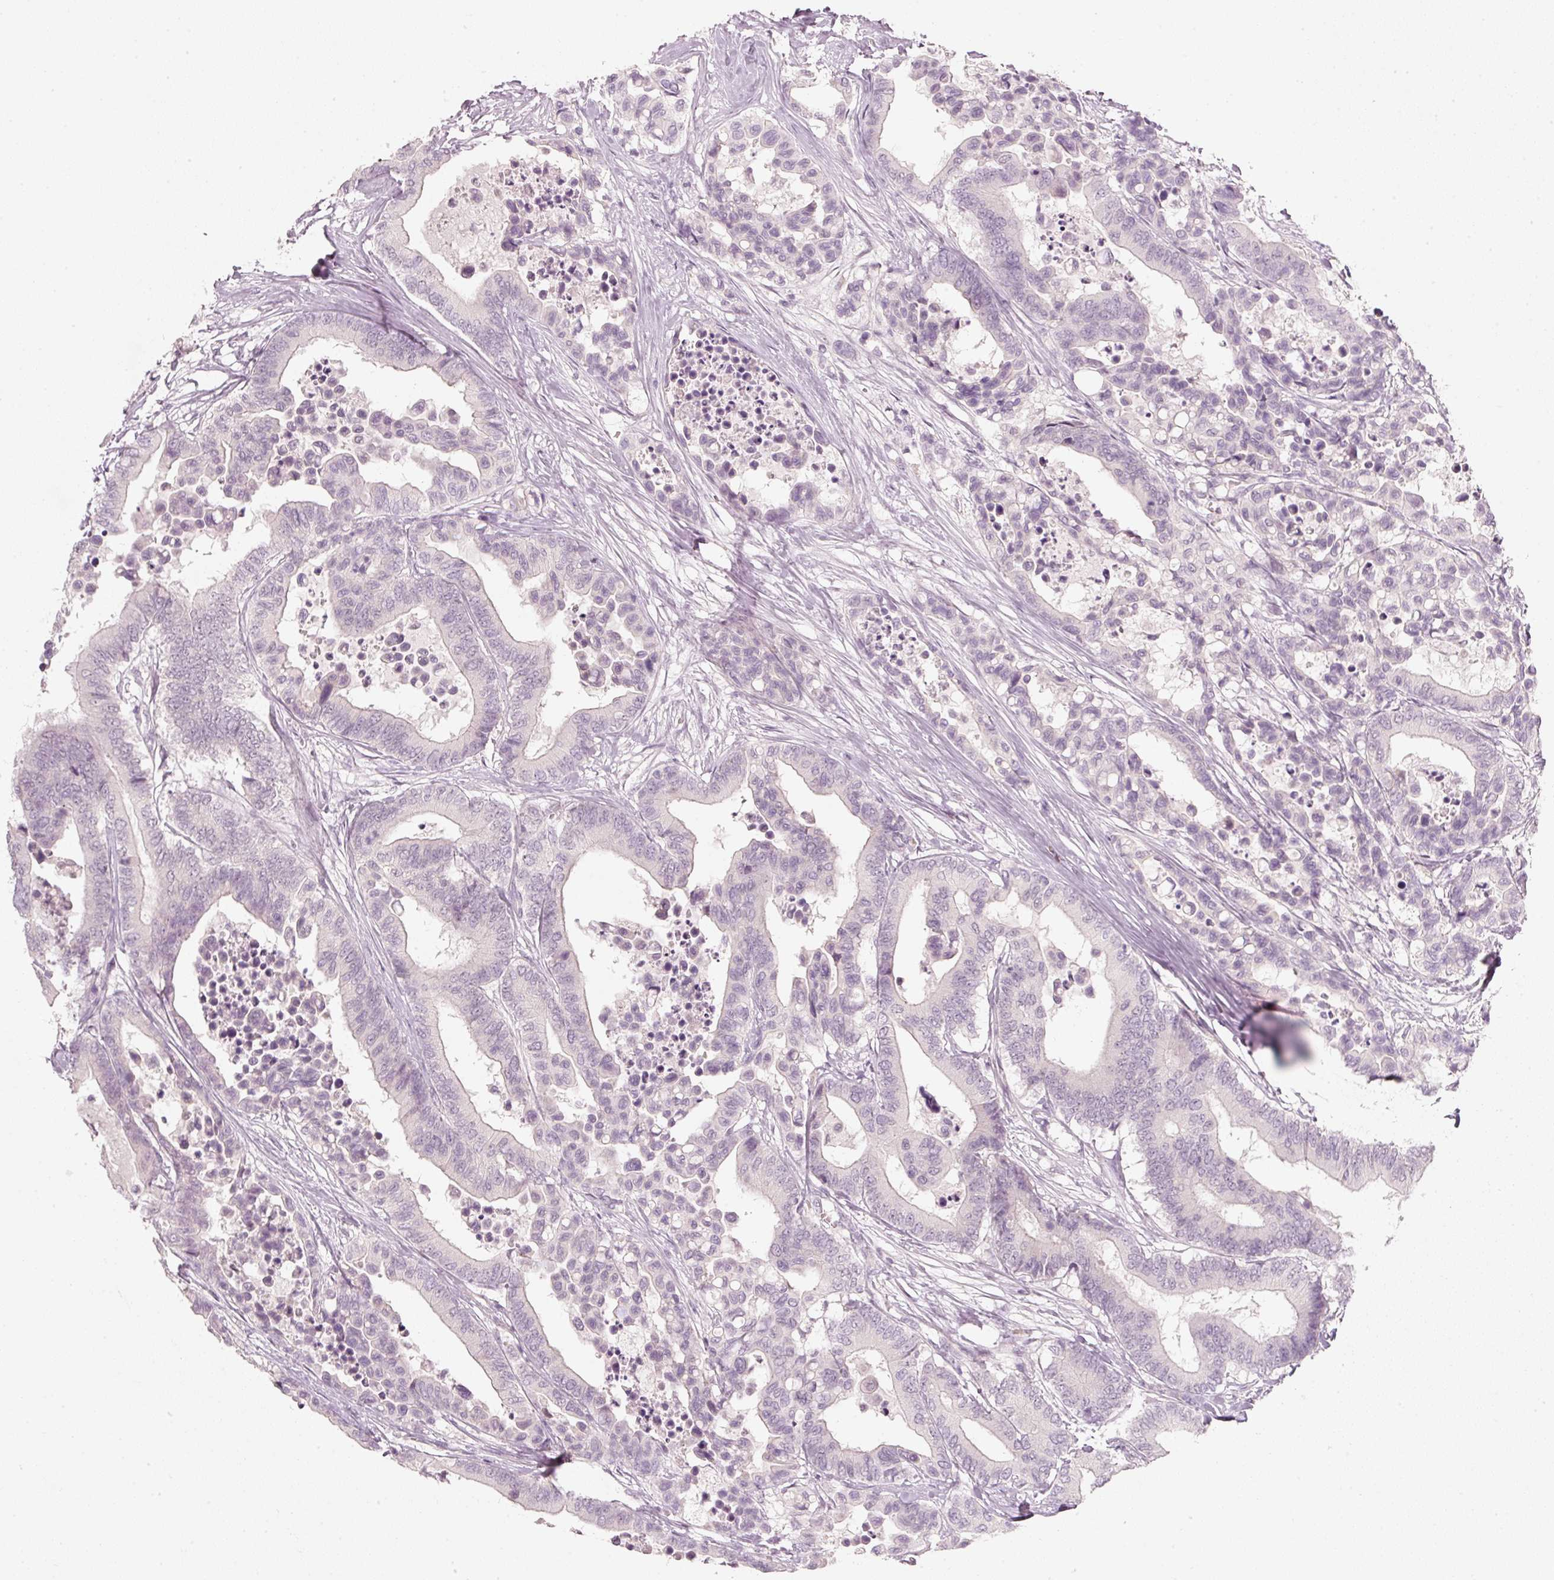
{"staining": {"intensity": "negative", "quantity": "none", "location": "none"}, "tissue": "colorectal cancer", "cell_type": "Tumor cells", "image_type": "cancer", "snomed": [{"axis": "morphology", "description": "Normal tissue, NOS"}, {"axis": "morphology", "description": "Adenocarcinoma, NOS"}, {"axis": "topography", "description": "Colon"}], "caption": "A high-resolution micrograph shows immunohistochemistry (IHC) staining of colorectal cancer (adenocarcinoma), which demonstrates no significant staining in tumor cells.", "gene": "STEAP1", "patient": {"sex": "male", "age": 82}}